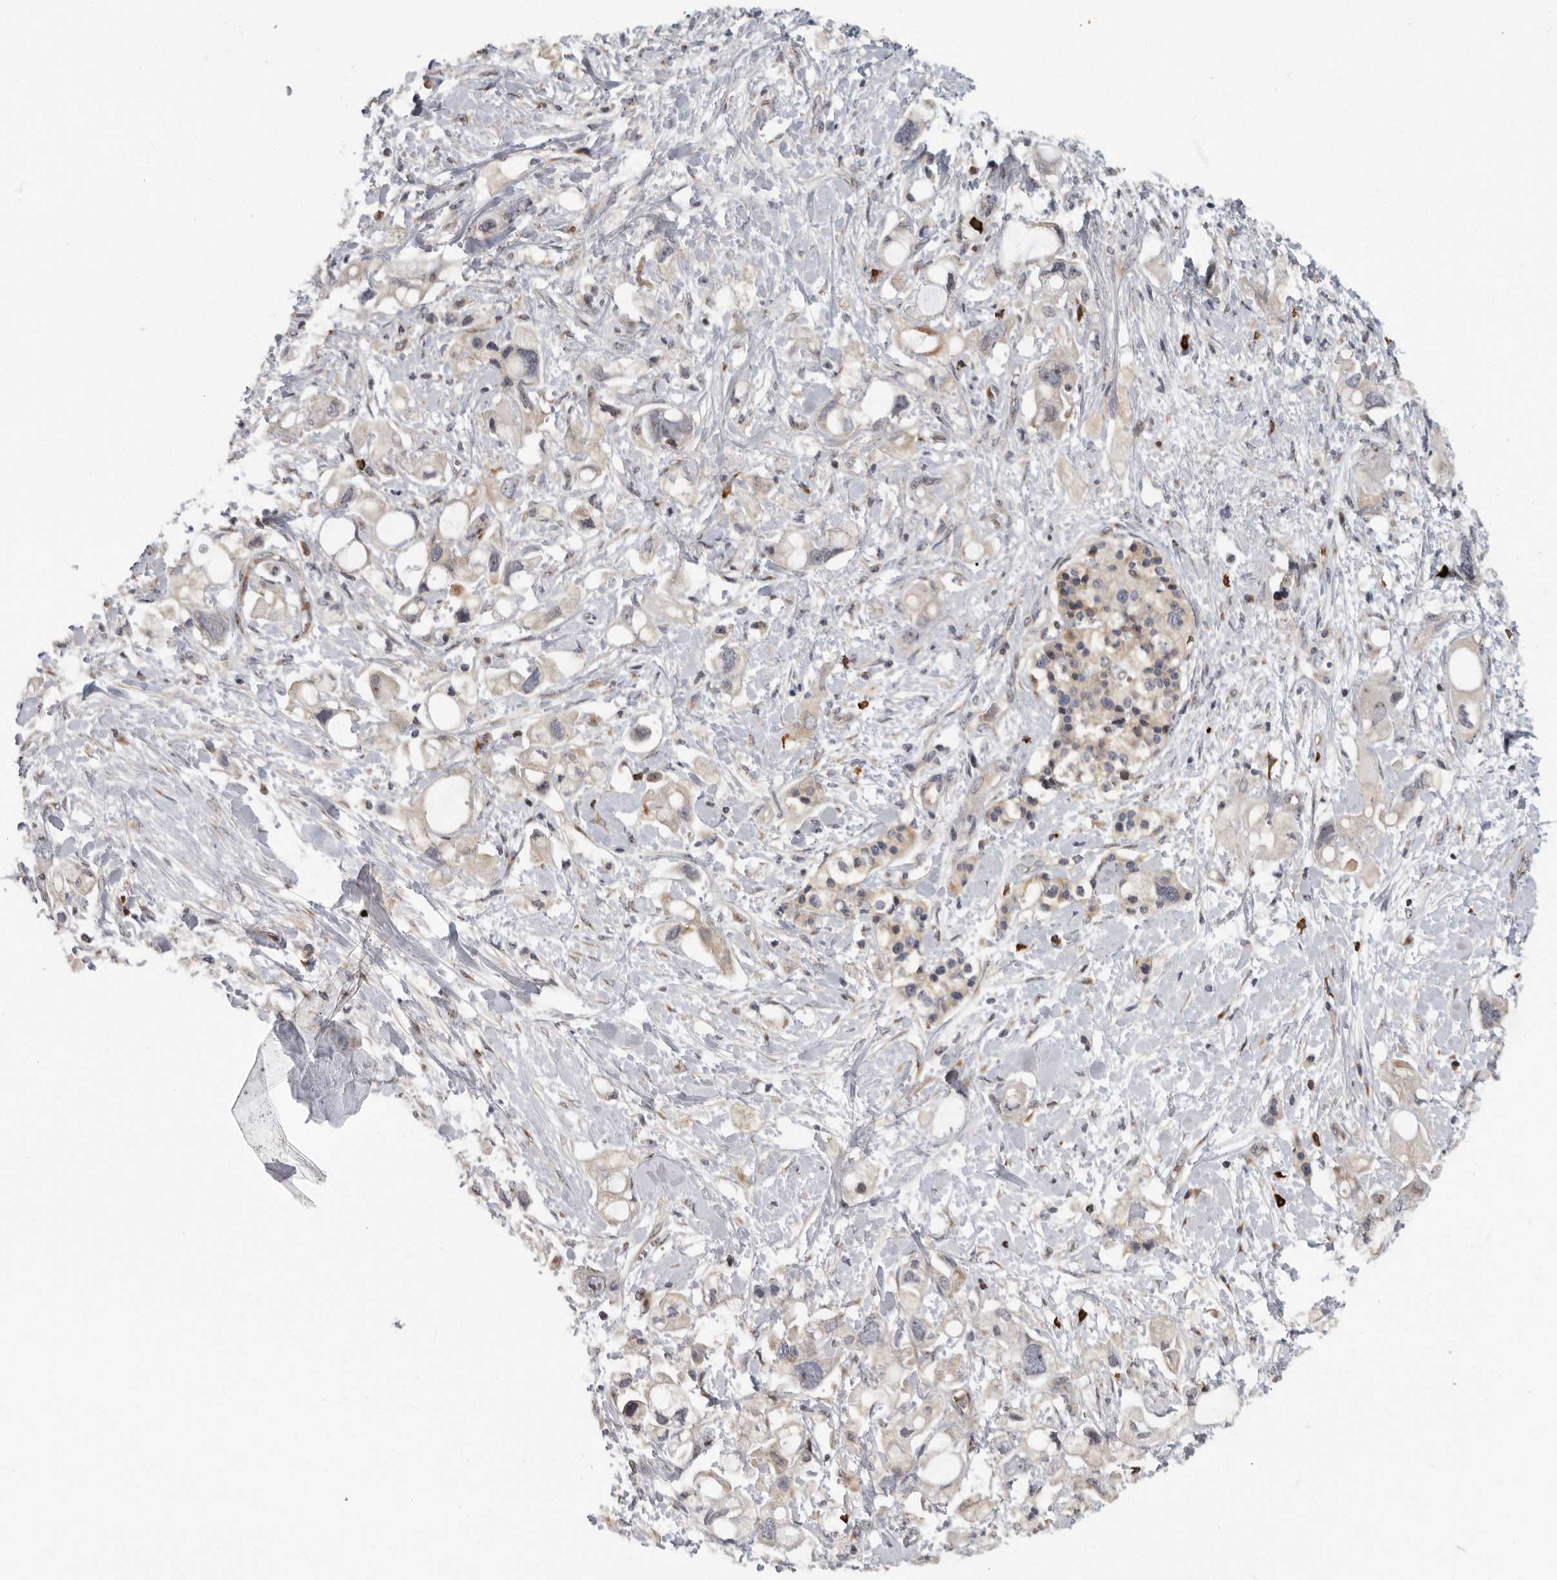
{"staining": {"intensity": "weak", "quantity": "<25%", "location": "cytoplasmic/membranous"}, "tissue": "pancreatic cancer", "cell_type": "Tumor cells", "image_type": "cancer", "snomed": [{"axis": "morphology", "description": "Adenocarcinoma, NOS"}, {"axis": "topography", "description": "Pancreas"}], "caption": "Histopathology image shows no protein positivity in tumor cells of adenocarcinoma (pancreatic) tissue. Brightfield microscopy of immunohistochemistry stained with DAB (brown) and hematoxylin (blue), captured at high magnification.", "gene": "PDCD11", "patient": {"sex": "female", "age": 56}}